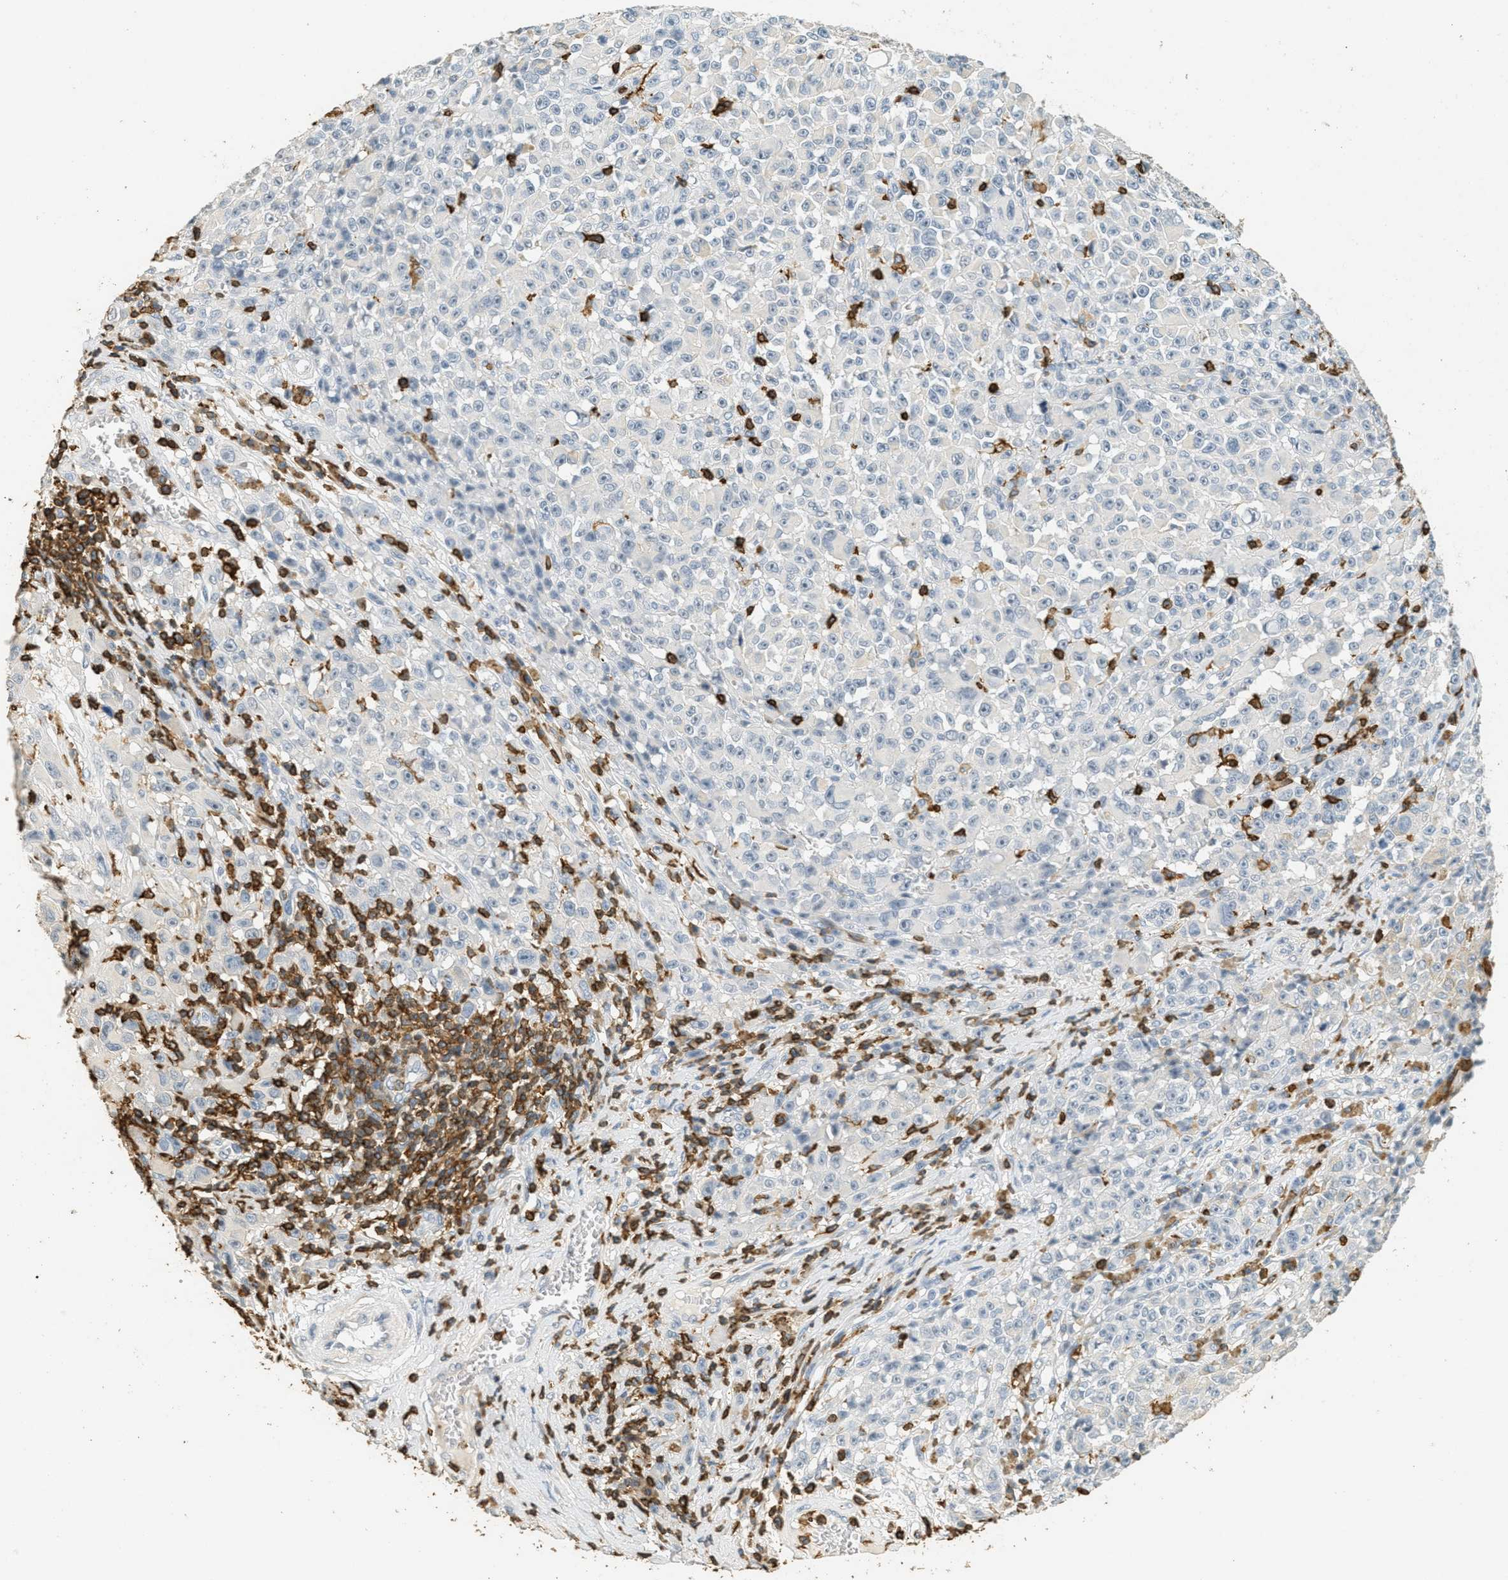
{"staining": {"intensity": "negative", "quantity": "none", "location": "none"}, "tissue": "melanoma", "cell_type": "Tumor cells", "image_type": "cancer", "snomed": [{"axis": "morphology", "description": "Malignant melanoma, NOS"}, {"axis": "topography", "description": "Skin"}], "caption": "Tumor cells show no significant protein positivity in malignant melanoma.", "gene": "LSP1", "patient": {"sex": "female", "age": 82}}